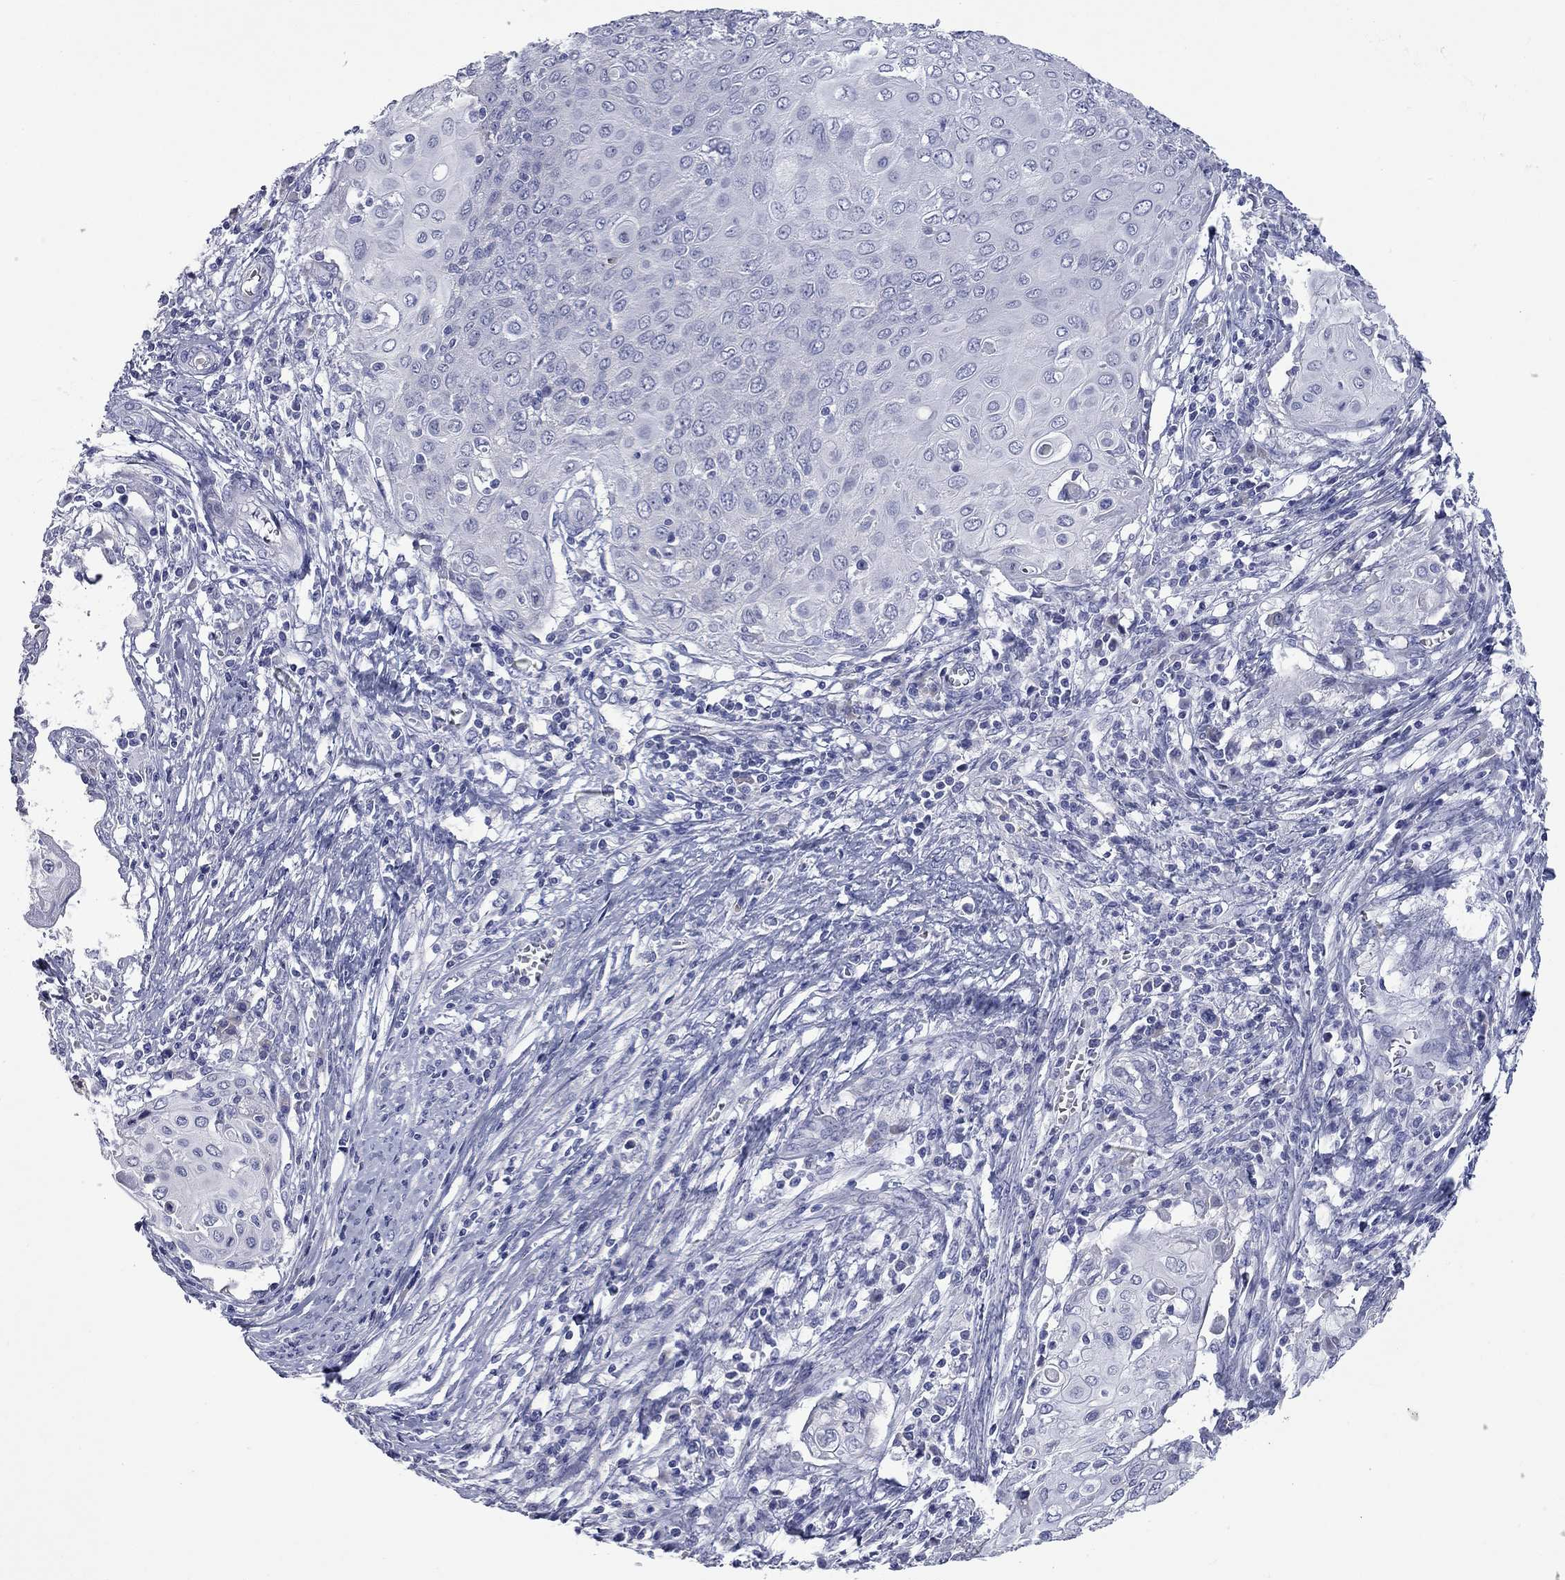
{"staining": {"intensity": "negative", "quantity": "none", "location": "none"}, "tissue": "cervical cancer", "cell_type": "Tumor cells", "image_type": "cancer", "snomed": [{"axis": "morphology", "description": "Squamous cell carcinoma, NOS"}, {"axis": "topography", "description": "Cervix"}], "caption": "There is no significant staining in tumor cells of cervical cancer.", "gene": "UNC119B", "patient": {"sex": "female", "age": 39}}